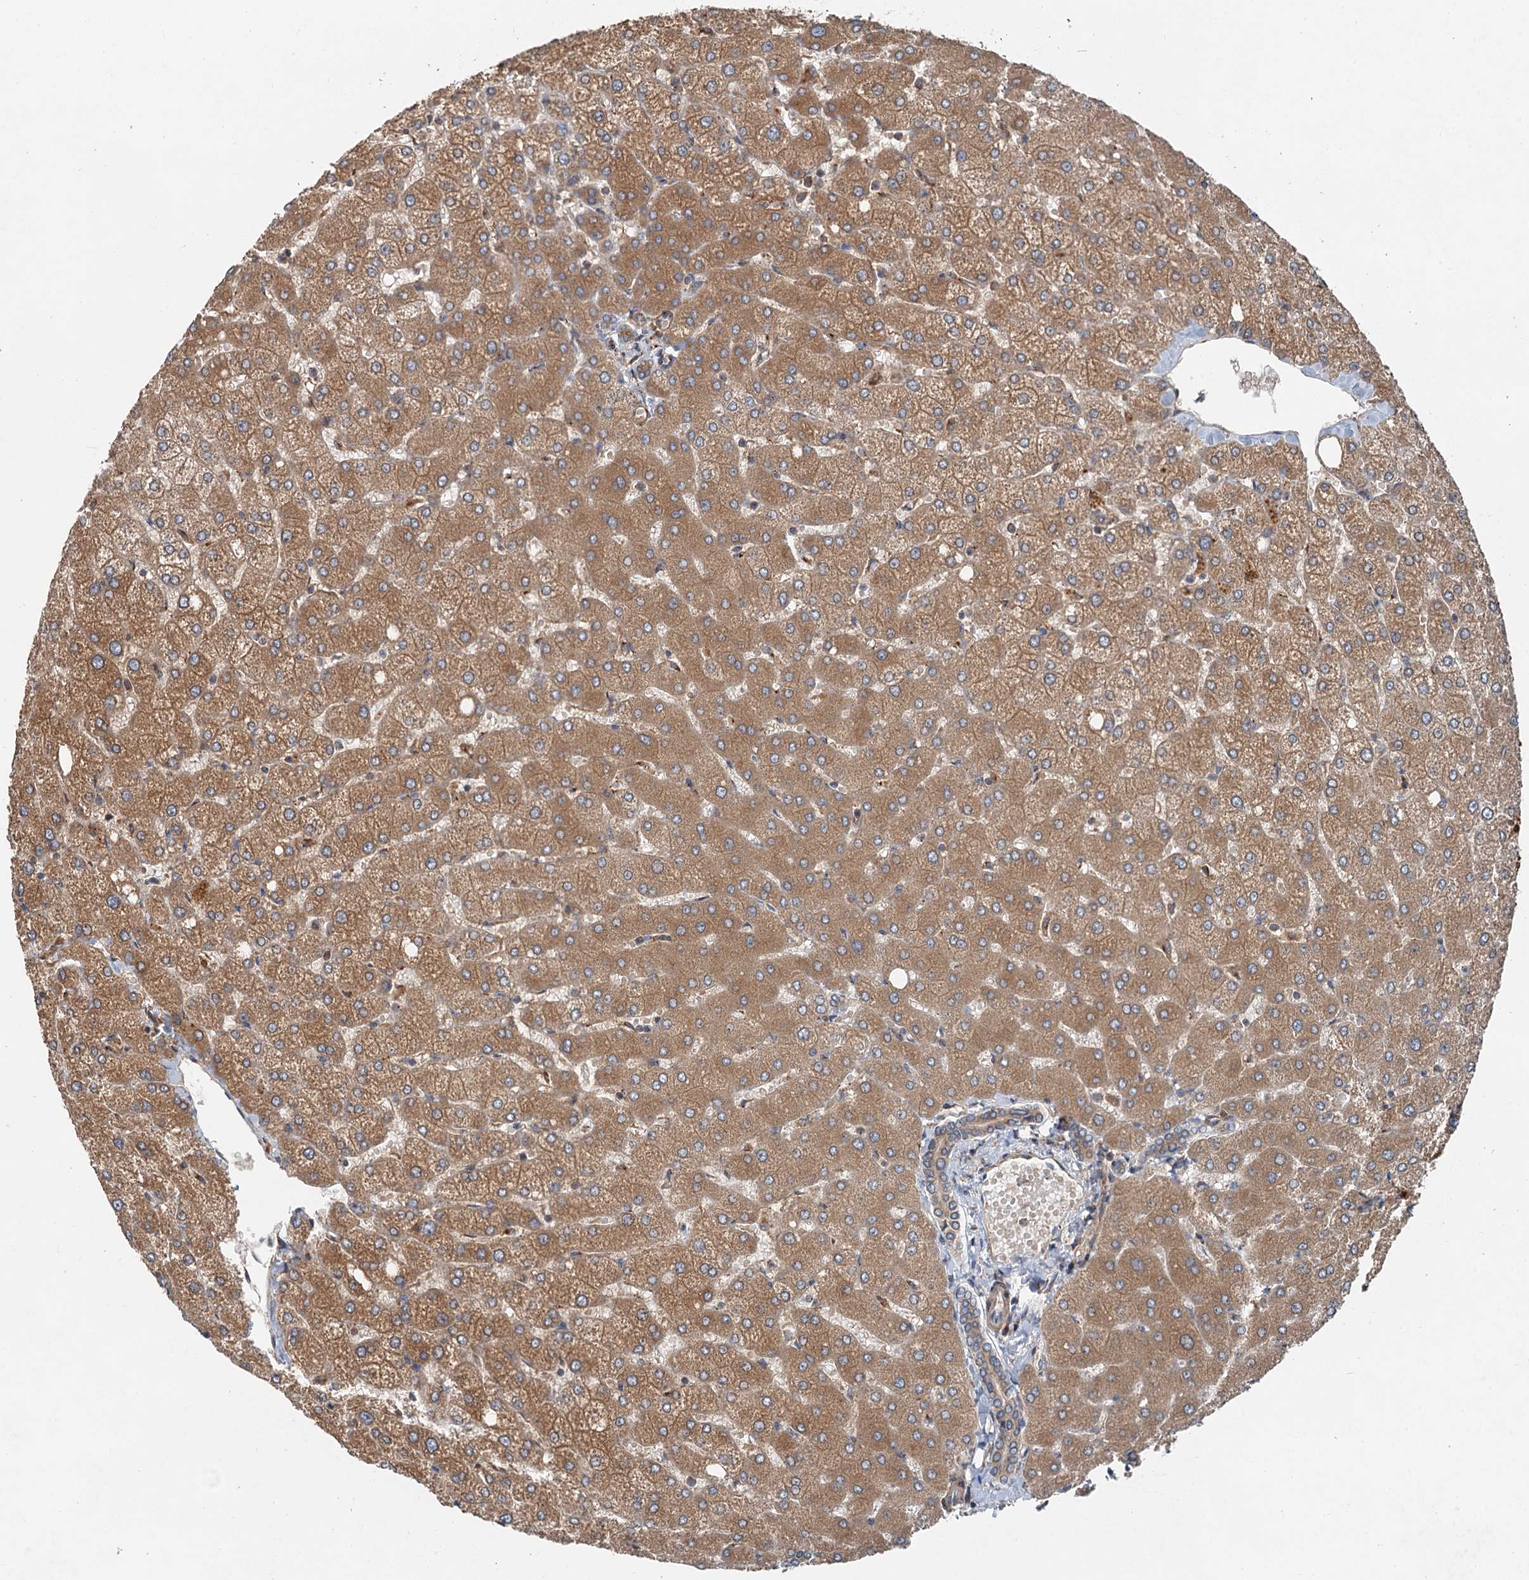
{"staining": {"intensity": "moderate", "quantity": ">75%", "location": "cytoplasmic/membranous"}, "tissue": "liver", "cell_type": "Cholangiocytes", "image_type": "normal", "snomed": [{"axis": "morphology", "description": "Normal tissue, NOS"}, {"axis": "topography", "description": "Liver"}], "caption": "A high-resolution histopathology image shows immunohistochemistry staining of benign liver, which displays moderate cytoplasmic/membranous positivity in approximately >75% of cholangiocytes. The protein of interest is shown in brown color, while the nuclei are stained blue.", "gene": "ANKRD26", "patient": {"sex": "female", "age": 54}}